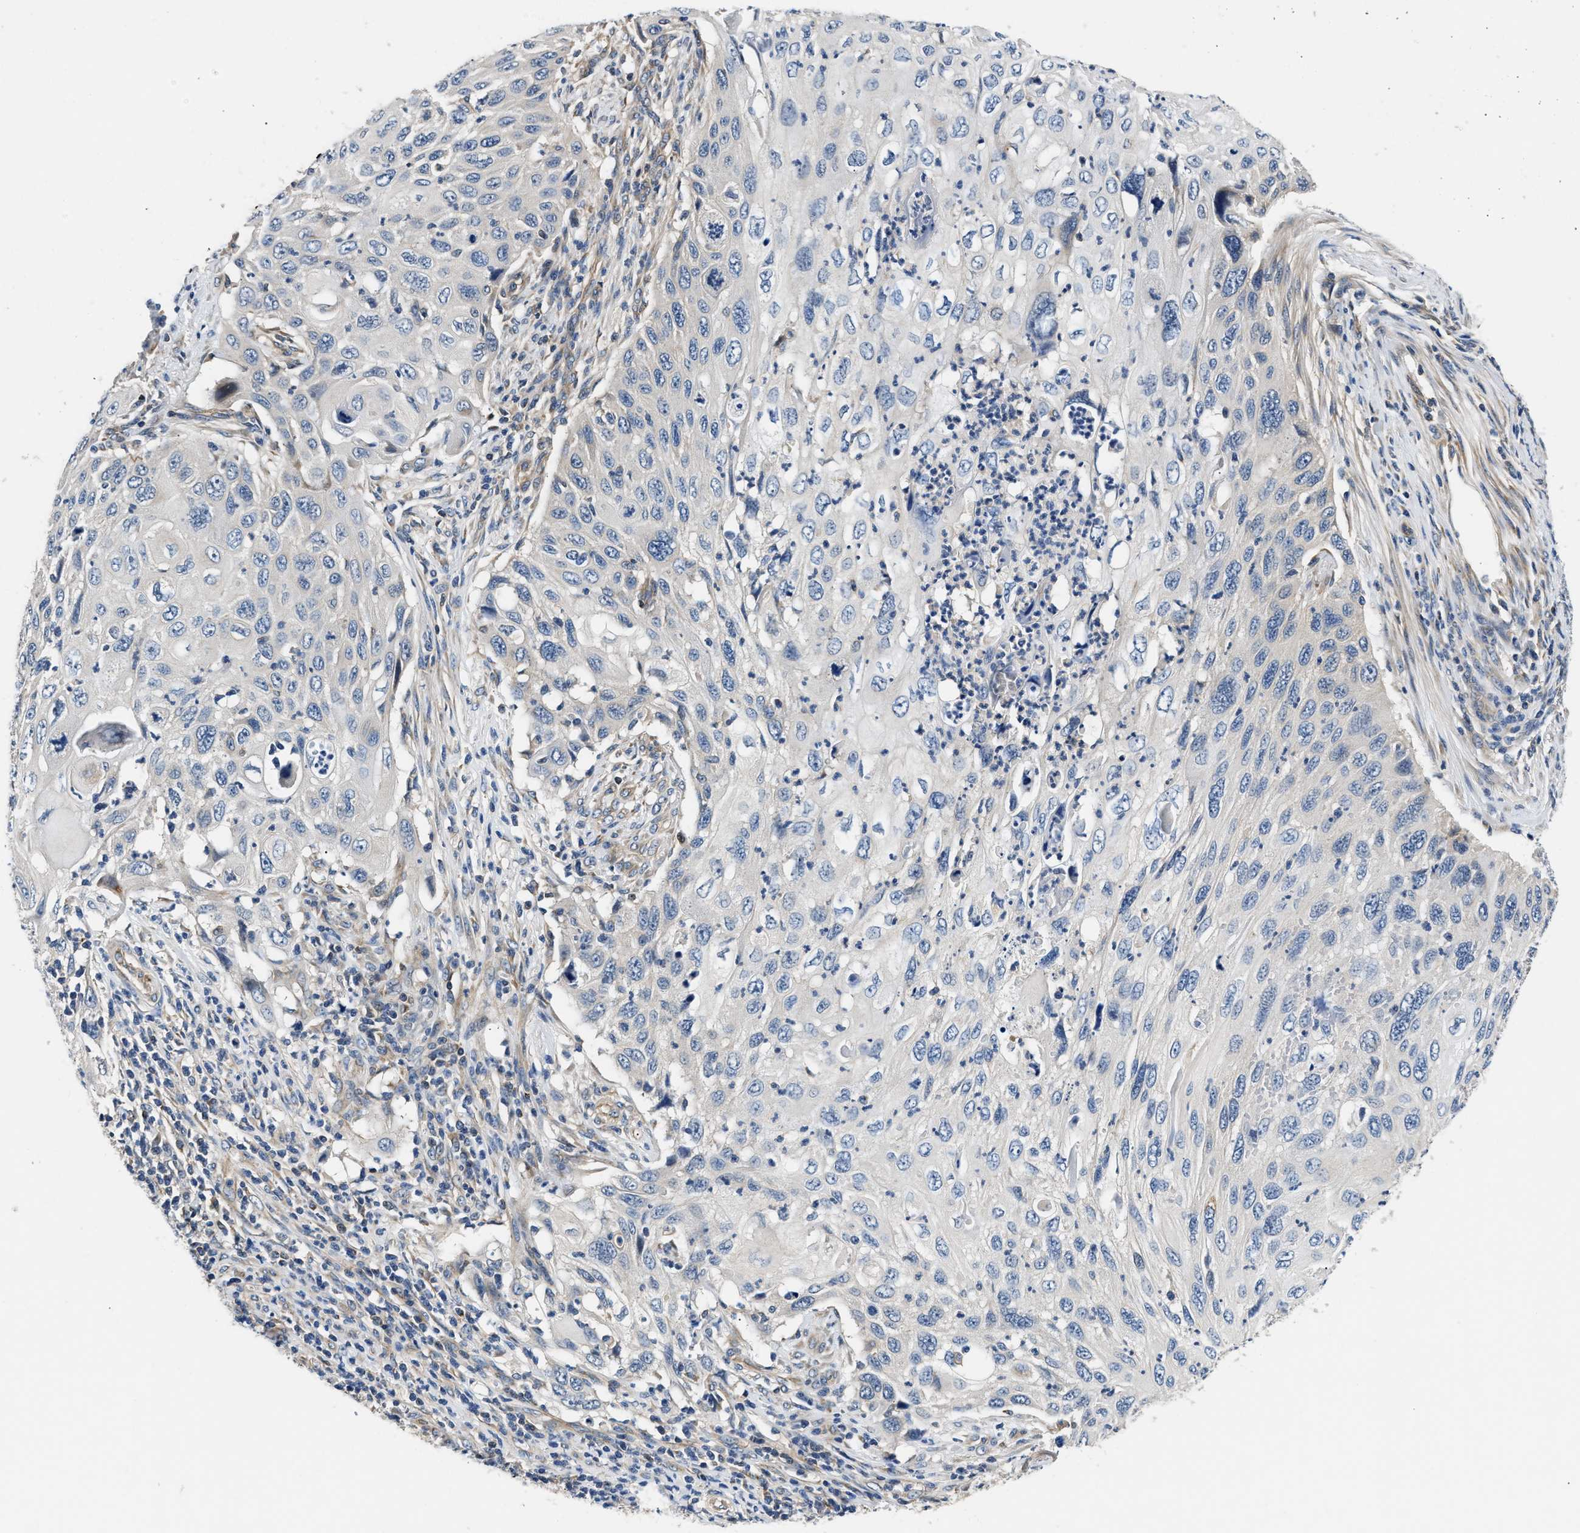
{"staining": {"intensity": "negative", "quantity": "none", "location": "none"}, "tissue": "cervical cancer", "cell_type": "Tumor cells", "image_type": "cancer", "snomed": [{"axis": "morphology", "description": "Squamous cell carcinoma, NOS"}, {"axis": "topography", "description": "Cervix"}], "caption": "Human cervical cancer (squamous cell carcinoma) stained for a protein using immunohistochemistry reveals no expression in tumor cells.", "gene": "TEX2", "patient": {"sex": "female", "age": 70}}